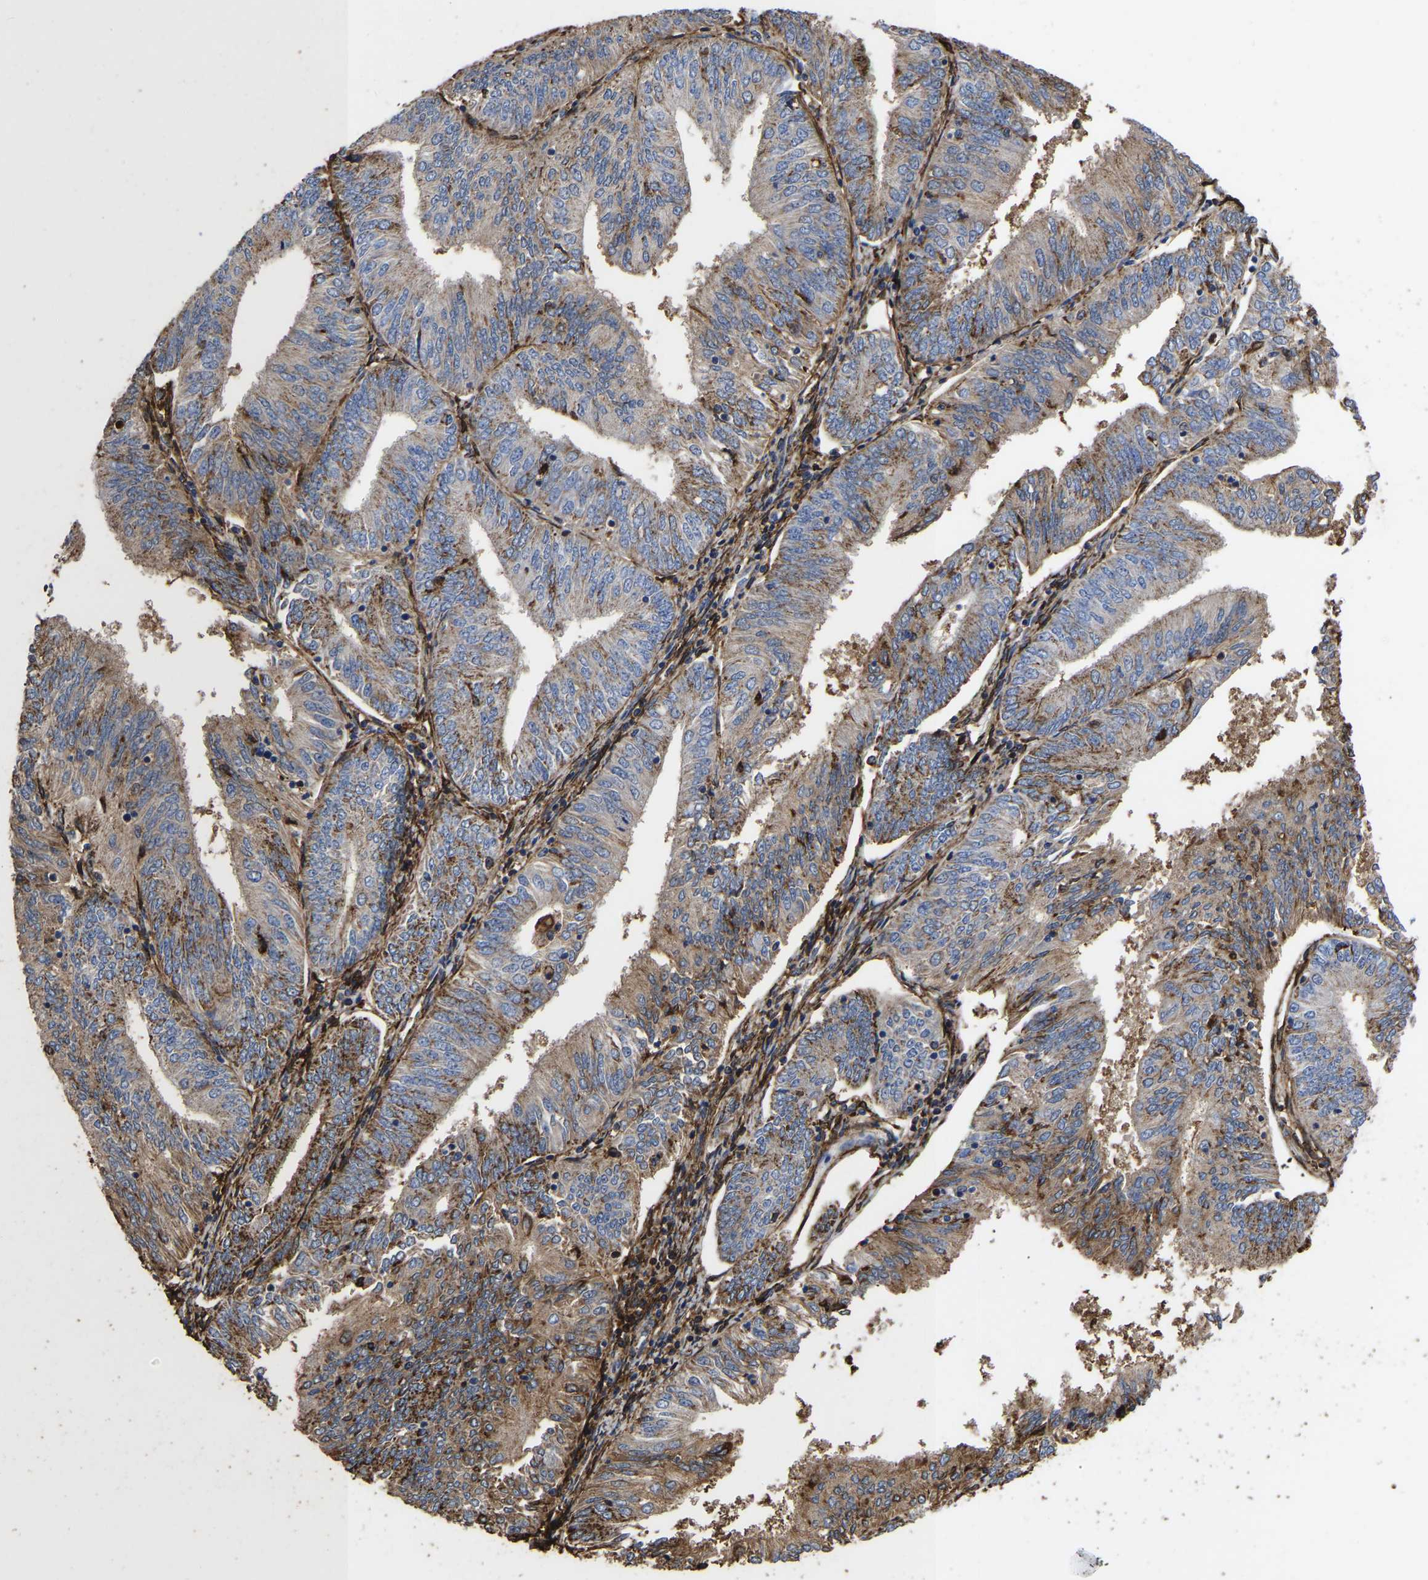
{"staining": {"intensity": "weak", "quantity": ">75%", "location": "cytoplasmic/membranous"}, "tissue": "endometrial cancer", "cell_type": "Tumor cells", "image_type": "cancer", "snomed": [{"axis": "morphology", "description": "Adenocarcinoma, NOS"}, {"axis": "topography", "description": "Endometrium"}], "caption": "IHC micrograph of neoplastic tissue: human endometrial cancer stained using immunohistochemistry (IHC) reveals low levels of weak protein expression localized specifically in the cytoplasmic/membranous of tumor cells, appearing as a cytoplasmic/membranous brown color.", "gene": "LIF", "patient": {"sex": "female", "age": 58}}